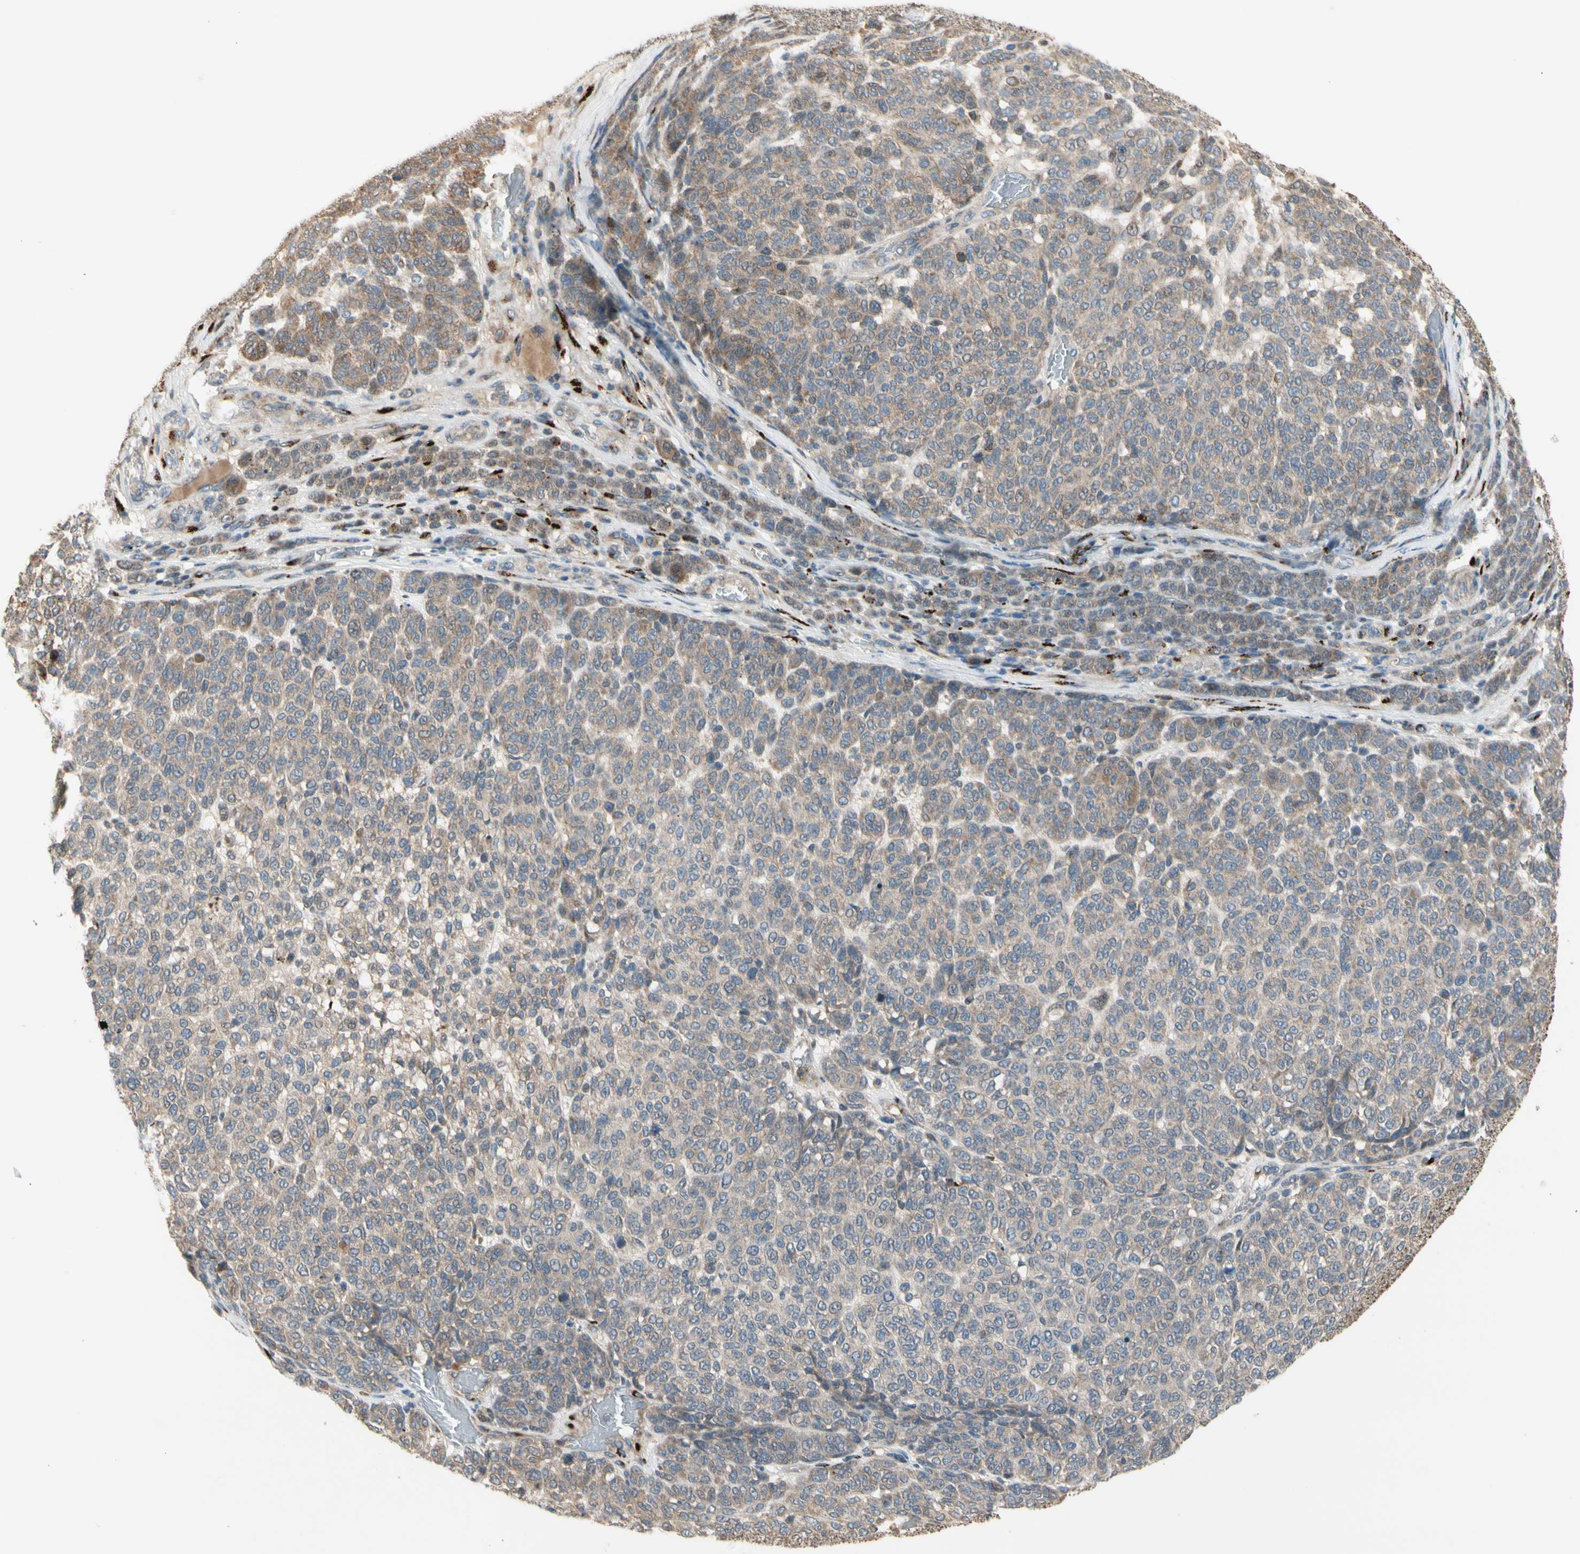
{"staining": {"intensity": "weak", "quantity": ">75%", "location": "cytoplasmic/membranous"}, "tissue": "melanoma", "cell_type": "Tumor cells", "image_type": "cancer", "snomed": [{"axis": "morphology", "description": "Malignant melanoma, NOS"}, {"axis": "topography", "description": "Skin"}], "caption": "Malignant melanoma stained for a protein (brown) displays weak cytoplasmic/membranous positive expression in about >75% of tumor cells.", "gene": "GALNT5", "patient": {"sex": "male", "age": 59}}